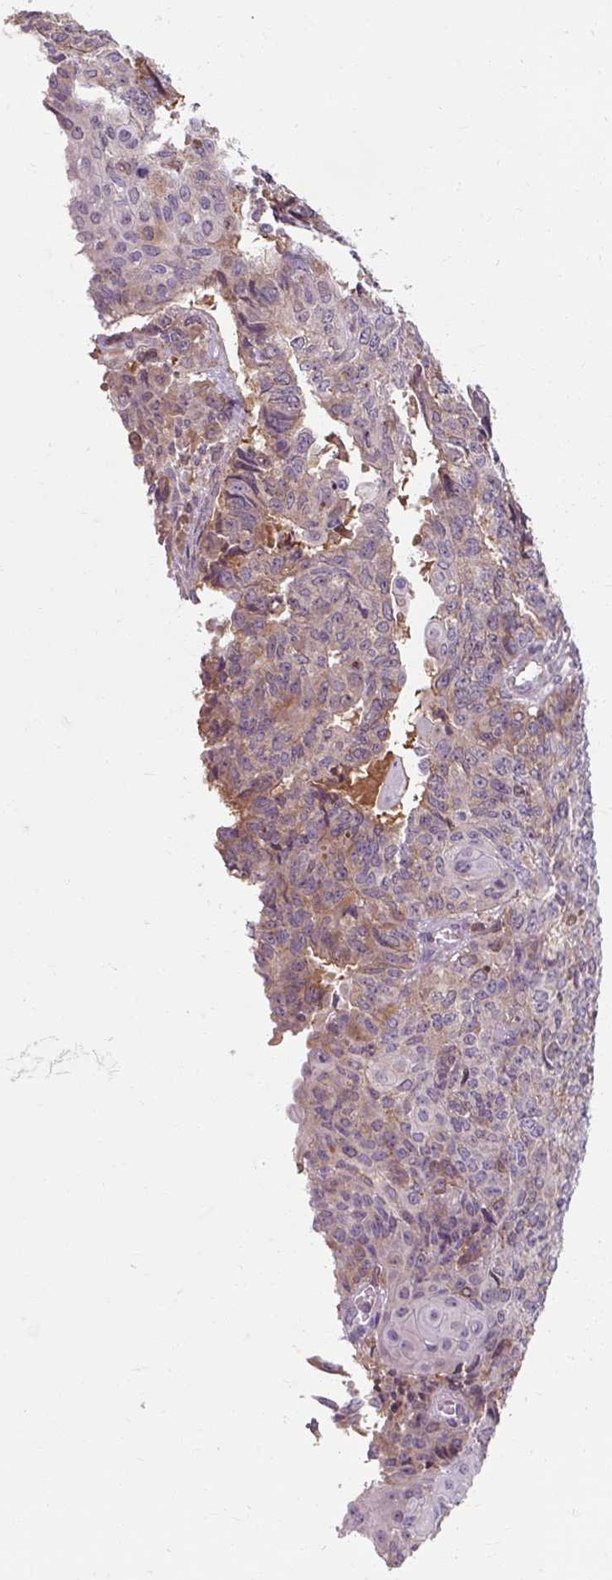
{"staining": {"intensity": "weak", "quantity": "<25%", "location": "cytoplasmic/membranous"}, "tissue": "endometrial cancer", "cell_type": "Tumor cells", "image_type": "cancer", "snomed": [{"axis": "morphology", "description": "Adenocarcinoma, NOS"}, {"axis": "topography", "description": "Endometrium"}], "caption": "Endometrial cancer (adenocarcinoma) was stained to show a protein in brown. There is no significant positivity in tumor cells.", "gene": "TSEN54", "patient": {"sex": "female", "age": 32}}